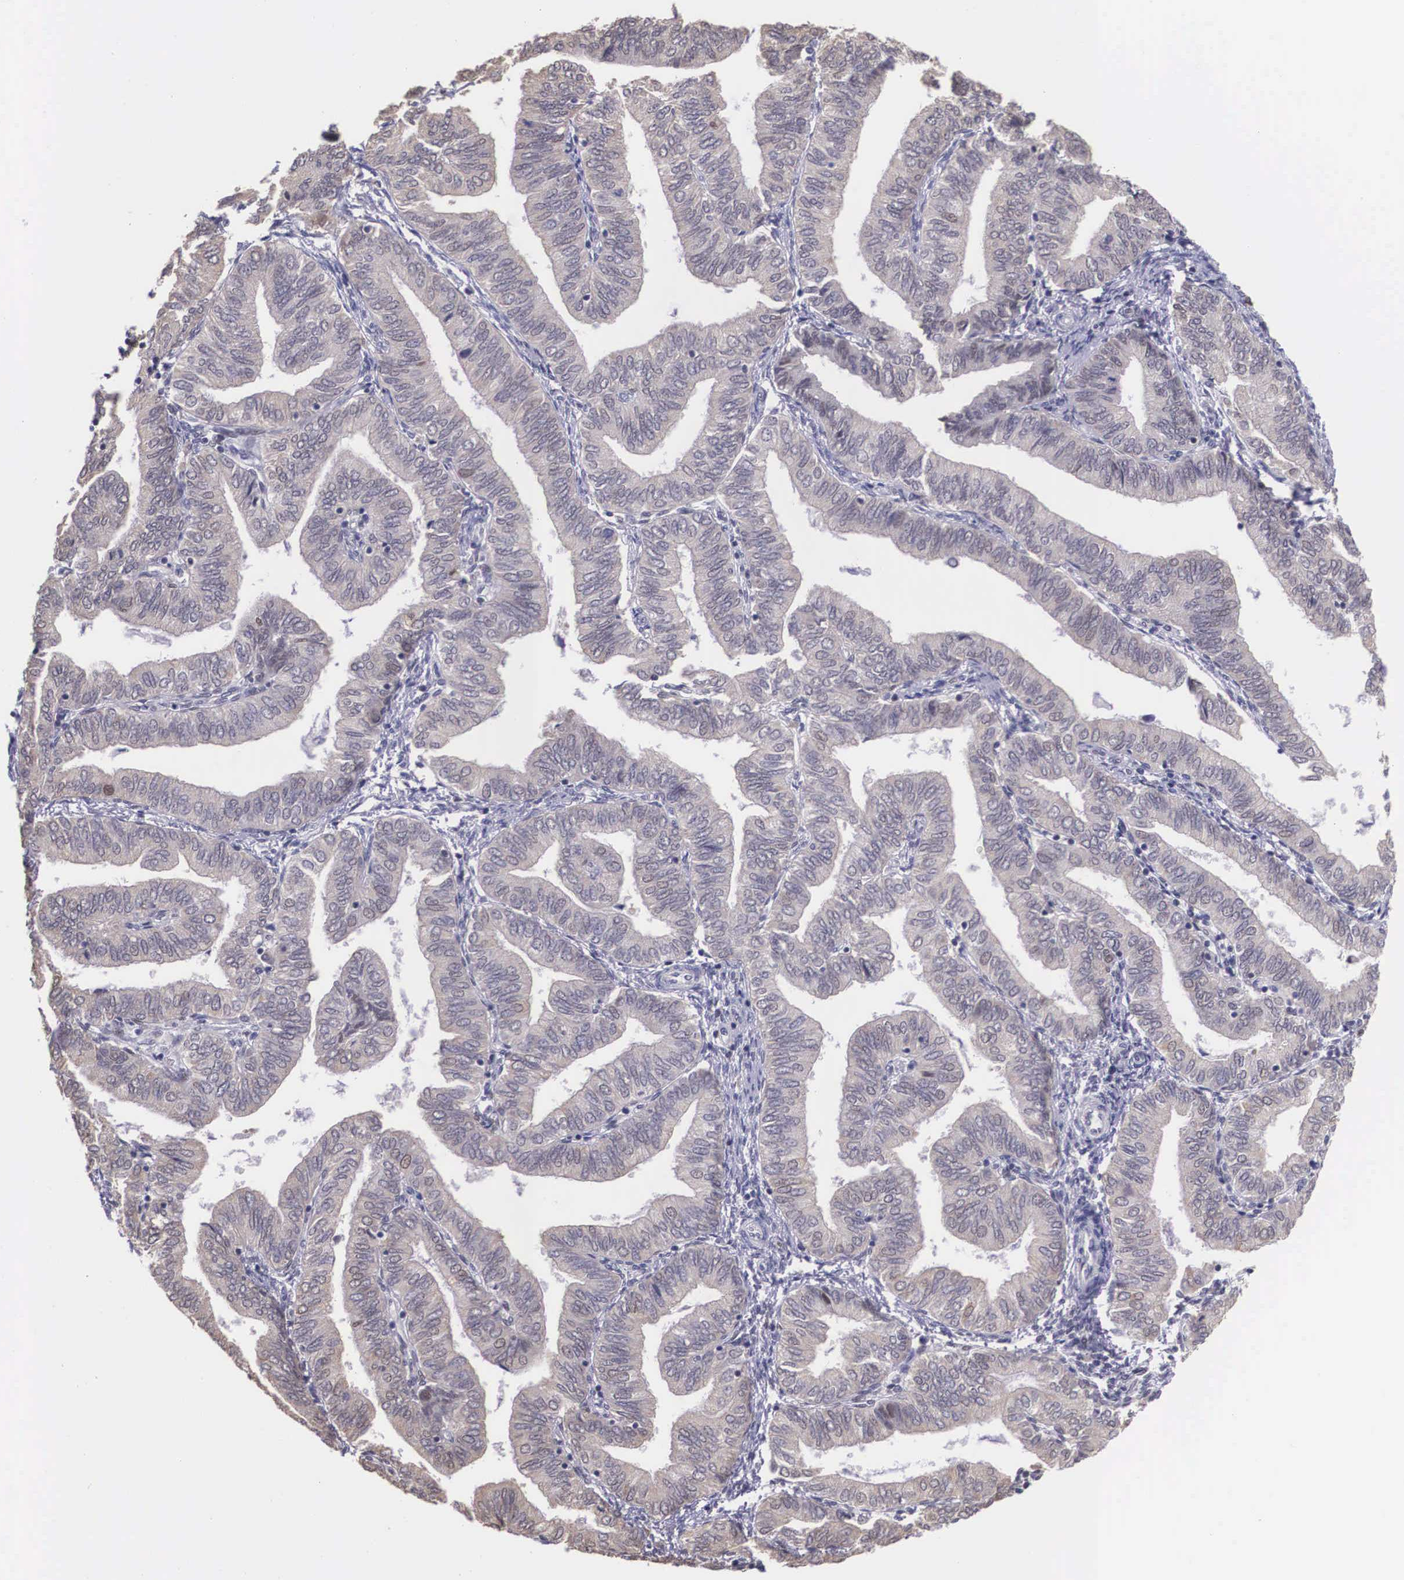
{"staining": {"intensity": "weak", "quantity": "<25%", "location": "cytoplasmic/membranous"}, "tissue": "endometrial cancer", "cell_type": "Tumor cells", "image_type": "cancer", "snomed": [{"axis": "morphology", "description": "Adenocarcinoma, NOS"}, {"axis": "topography", "description": "Endometrium"}], "caption": "There is no significant staining in tumor cells of endometrial cancer.", "gene": "SLC25A21", "patient": {"sex": "female", "age": 51}}